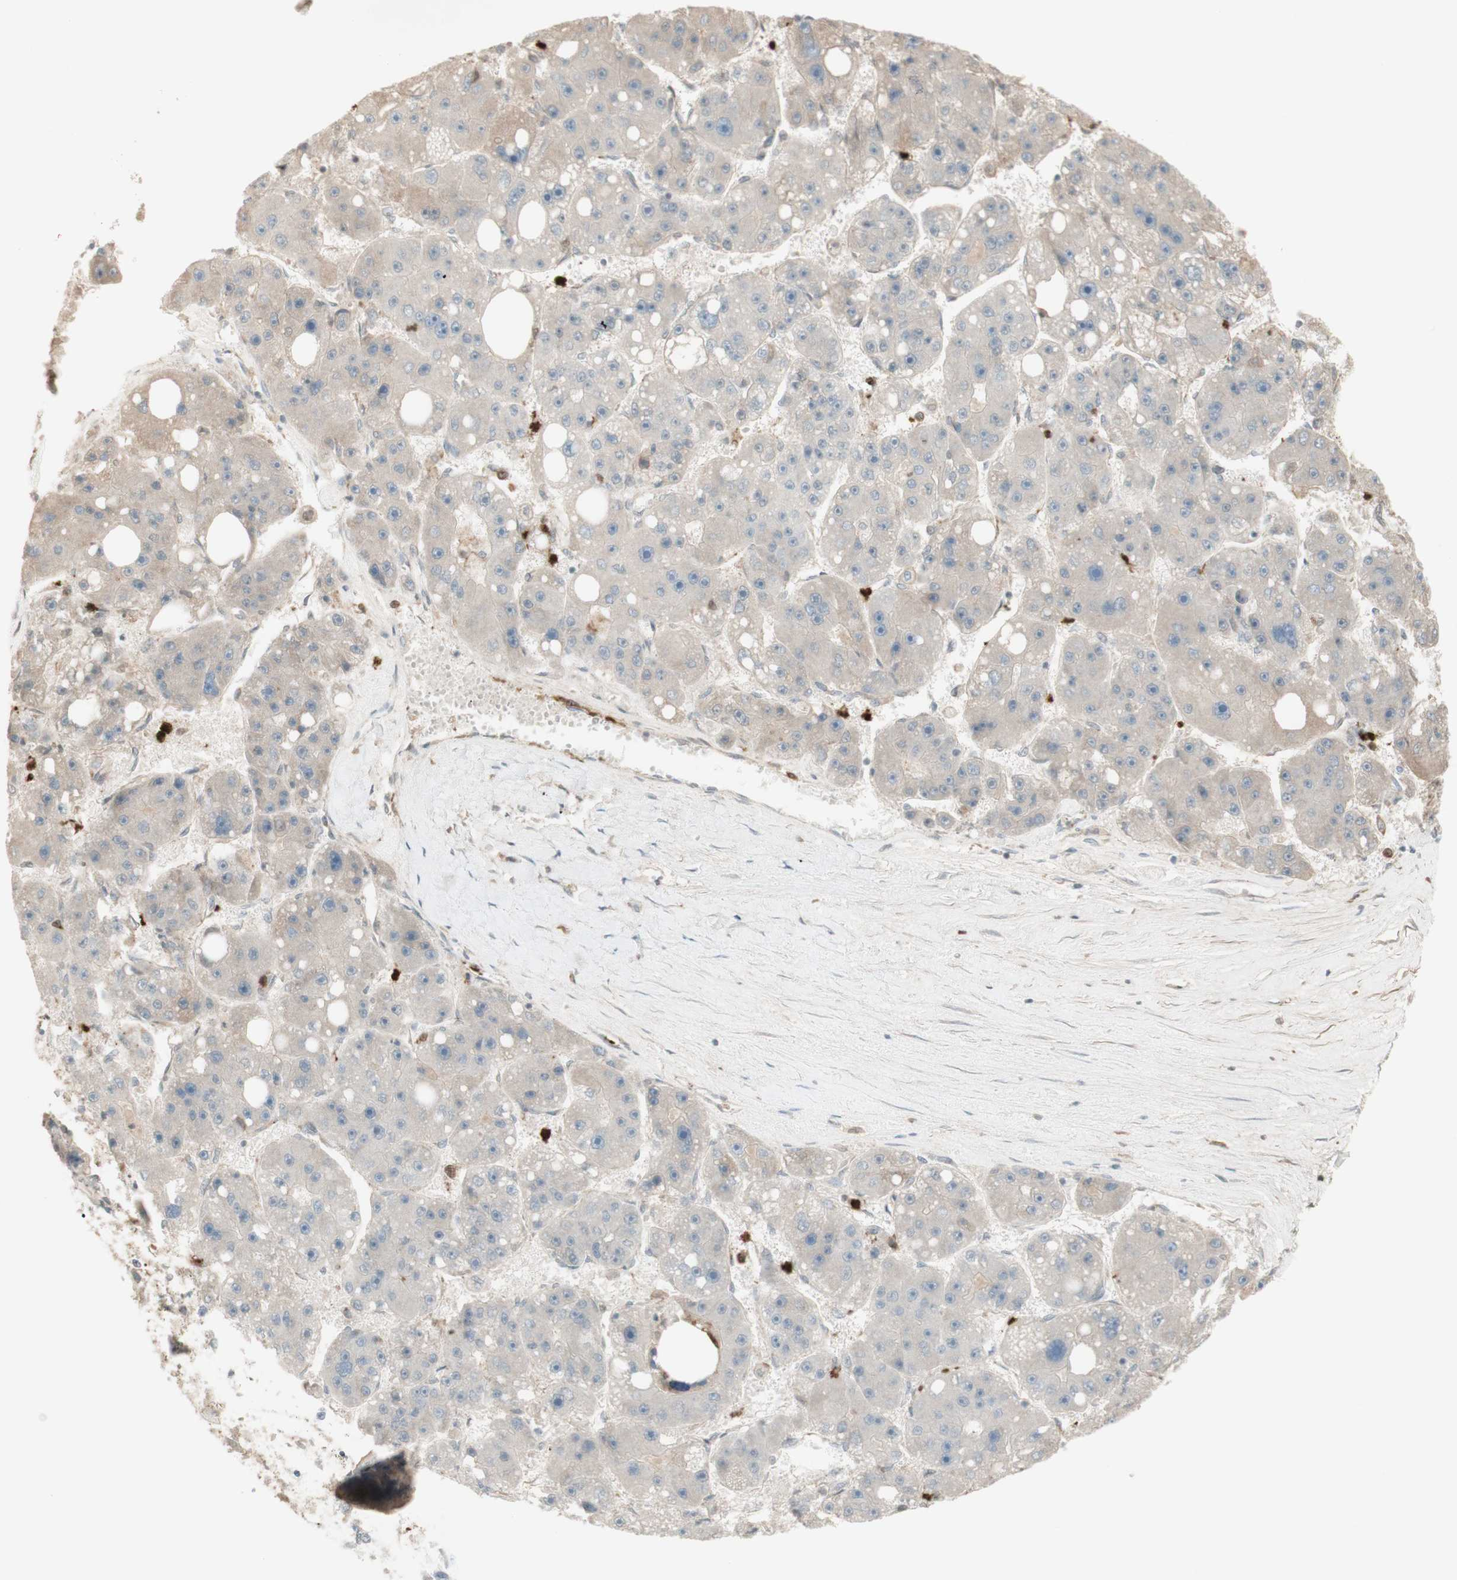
{"staining": {"intensity": "weak", "quantity": "25%-75%", "location": "cytoplasmic/membranous"}, "tissue": "liver cancer", "cell_type": "Tumor cells", "image_type": "cancer", "snomed": [{"axis": "morphology", "description": "Carcinoma, Hepatocellular, NOS"}, {"axis": "topography", "description": "Liver"}], "caption": "Protein staining of liver cancer (hepatocellular carcinoma) tissue displays weak cytoplasmic/membranous staining in about 25%-75% of tumor cells. The protein is shown in brown color, while the nuclei are stained blue.", "gene": "NID1", "patient": {"sex": "female", "age": 61}}